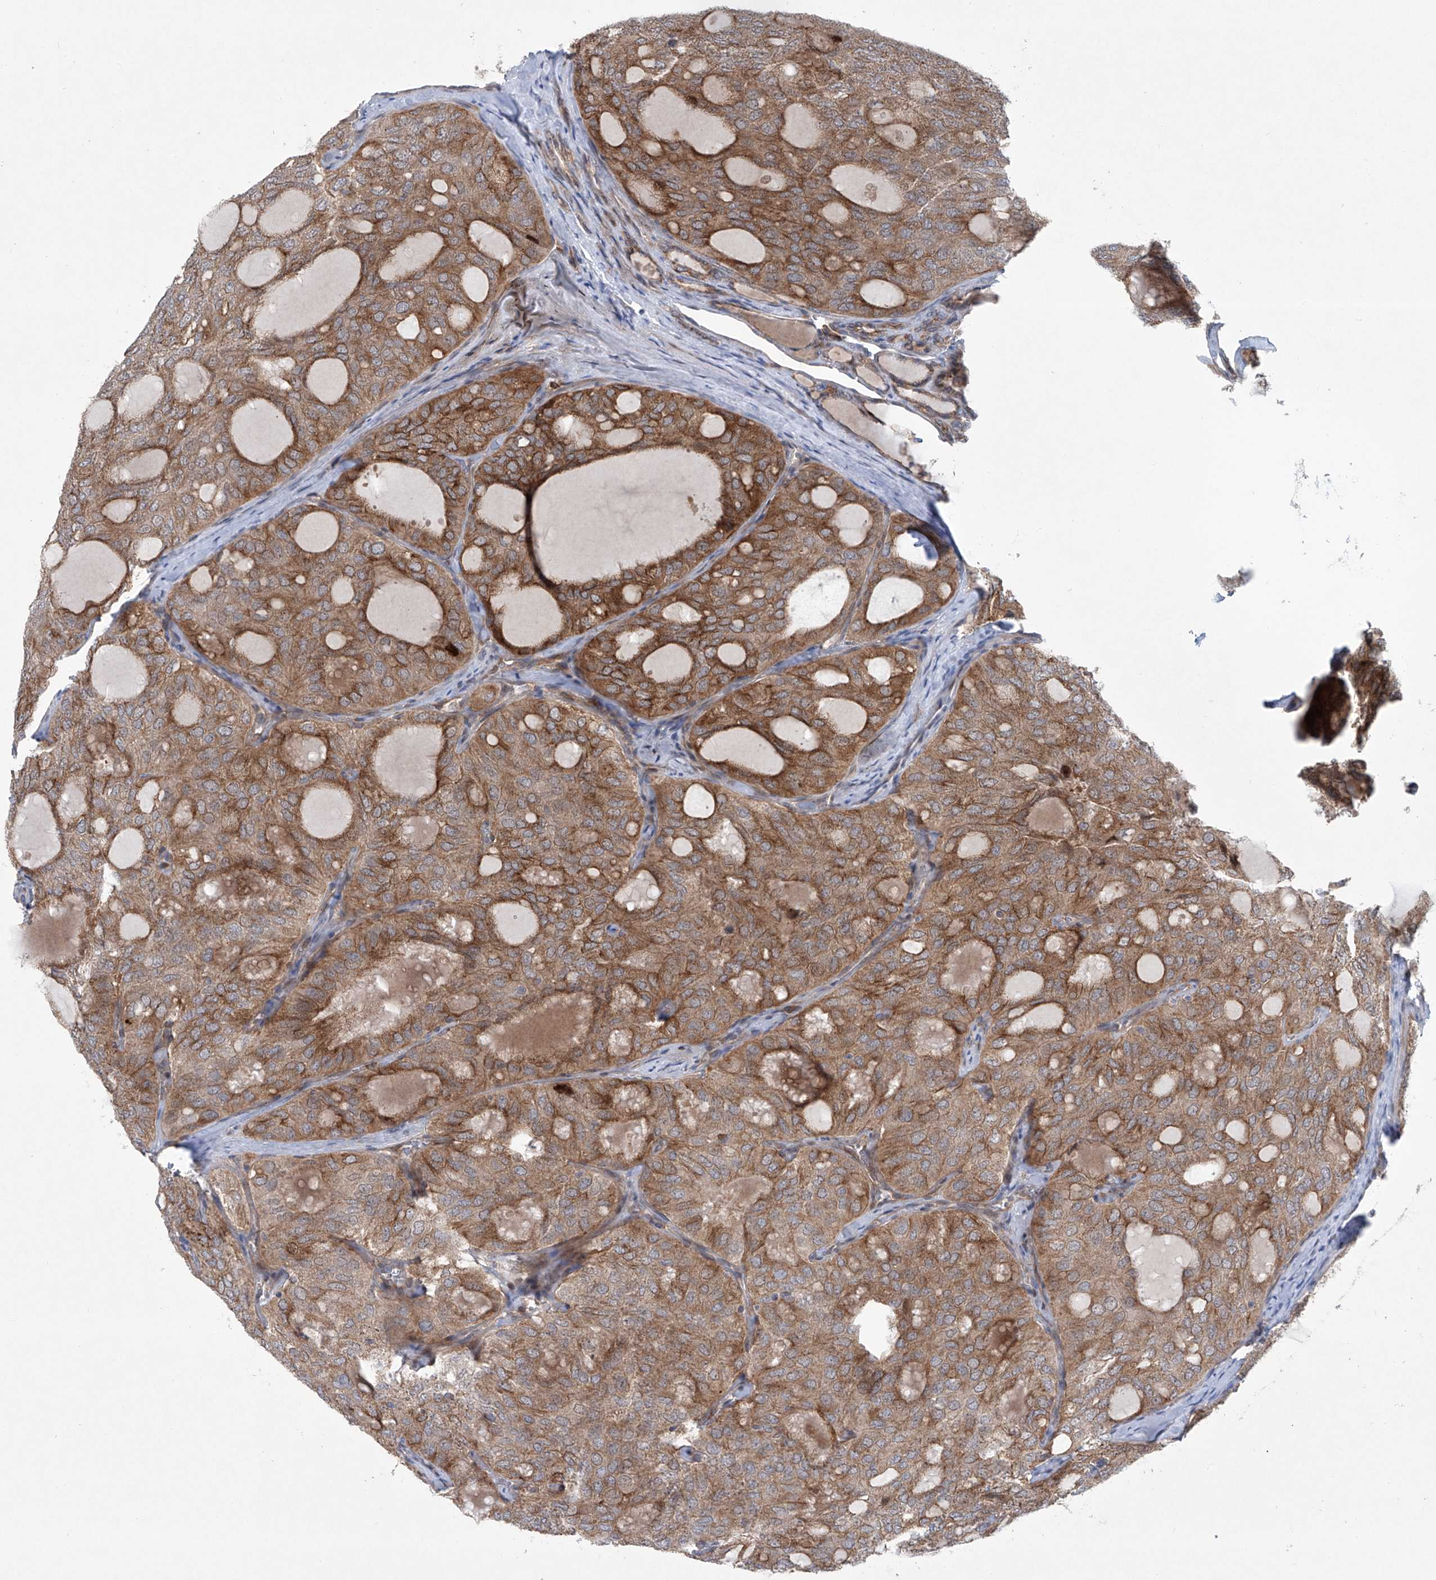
{"staining": {"intensity": "moderate", "quantity": ">75%", "location": "cytoplasmic/membranous"}, "tissue": "thyroid cancer", "cell_type": "Tumor cells", "image_type": "cancer", "snomed": [{"axis": "morphology", "description": "Follicular adenoma carcinoma, NOS"}, {"axis": "topography", "description": "Thyroid gland"}], "caption": "Approximately >75% of tumor cells in thyroid cancer (follicular adenoma carcinoma) reveal moderate cytoplasmic/membranous protein positivity as visualized by brown immunohistochemical staining.", "gene": "KLC4", "patient": {"sex": "male", "age": 75}}